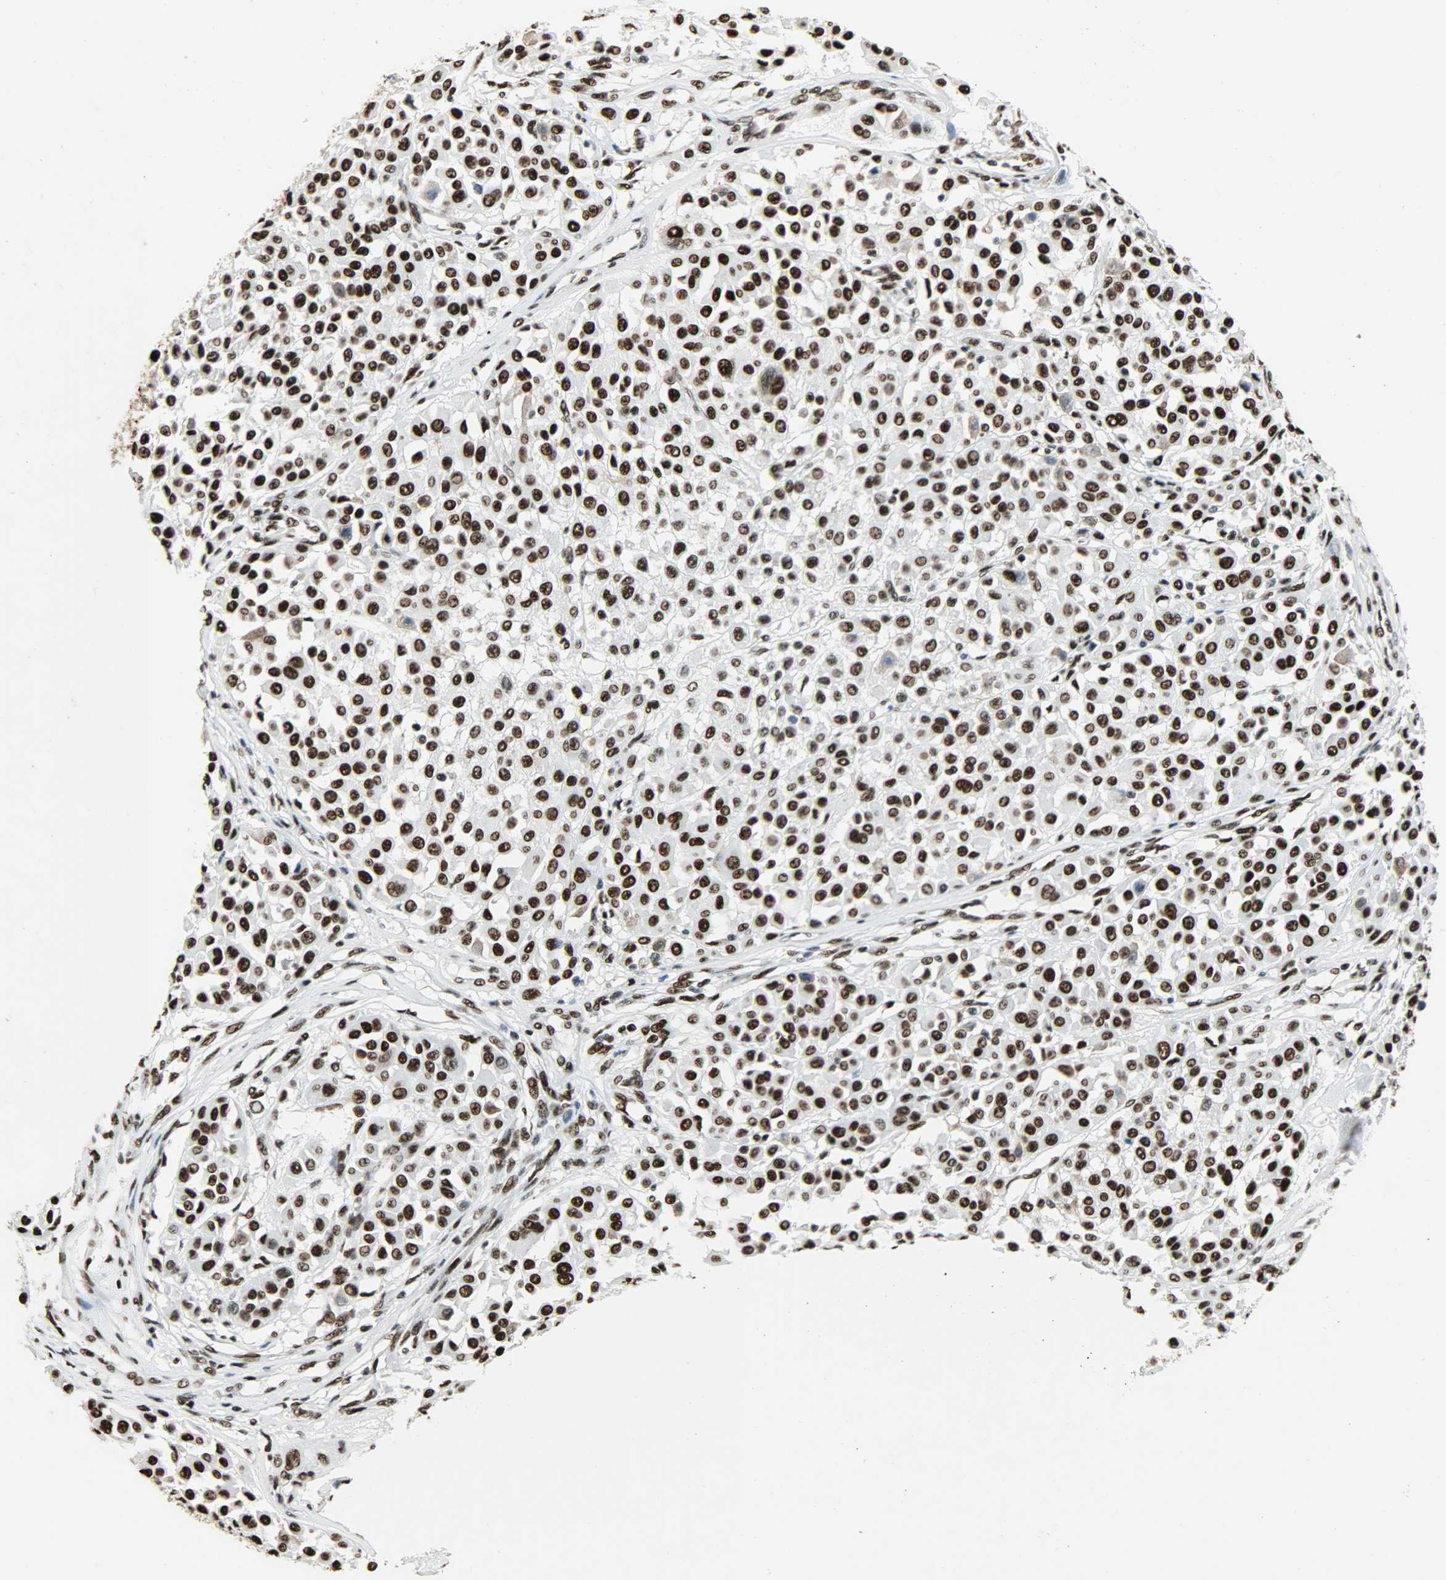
{"staining": {"intensity": "strong", "quantity": ">75%", "location": "nuclear"}, "tissue": "melanoma", "cell_type": "Tumor cells", "image_type": "cancer", "snomed": [{"axis": "morphology", "description": "Malignant melanoma, Metastatic site"}, {"axis": "topography", "description": "Soft tissue"}], "caption": "Melanoma stained with a protein marker displays strong staining in tumor cells.", "gene": "SSB", "patient": {"sex": "male", "age": 41}}